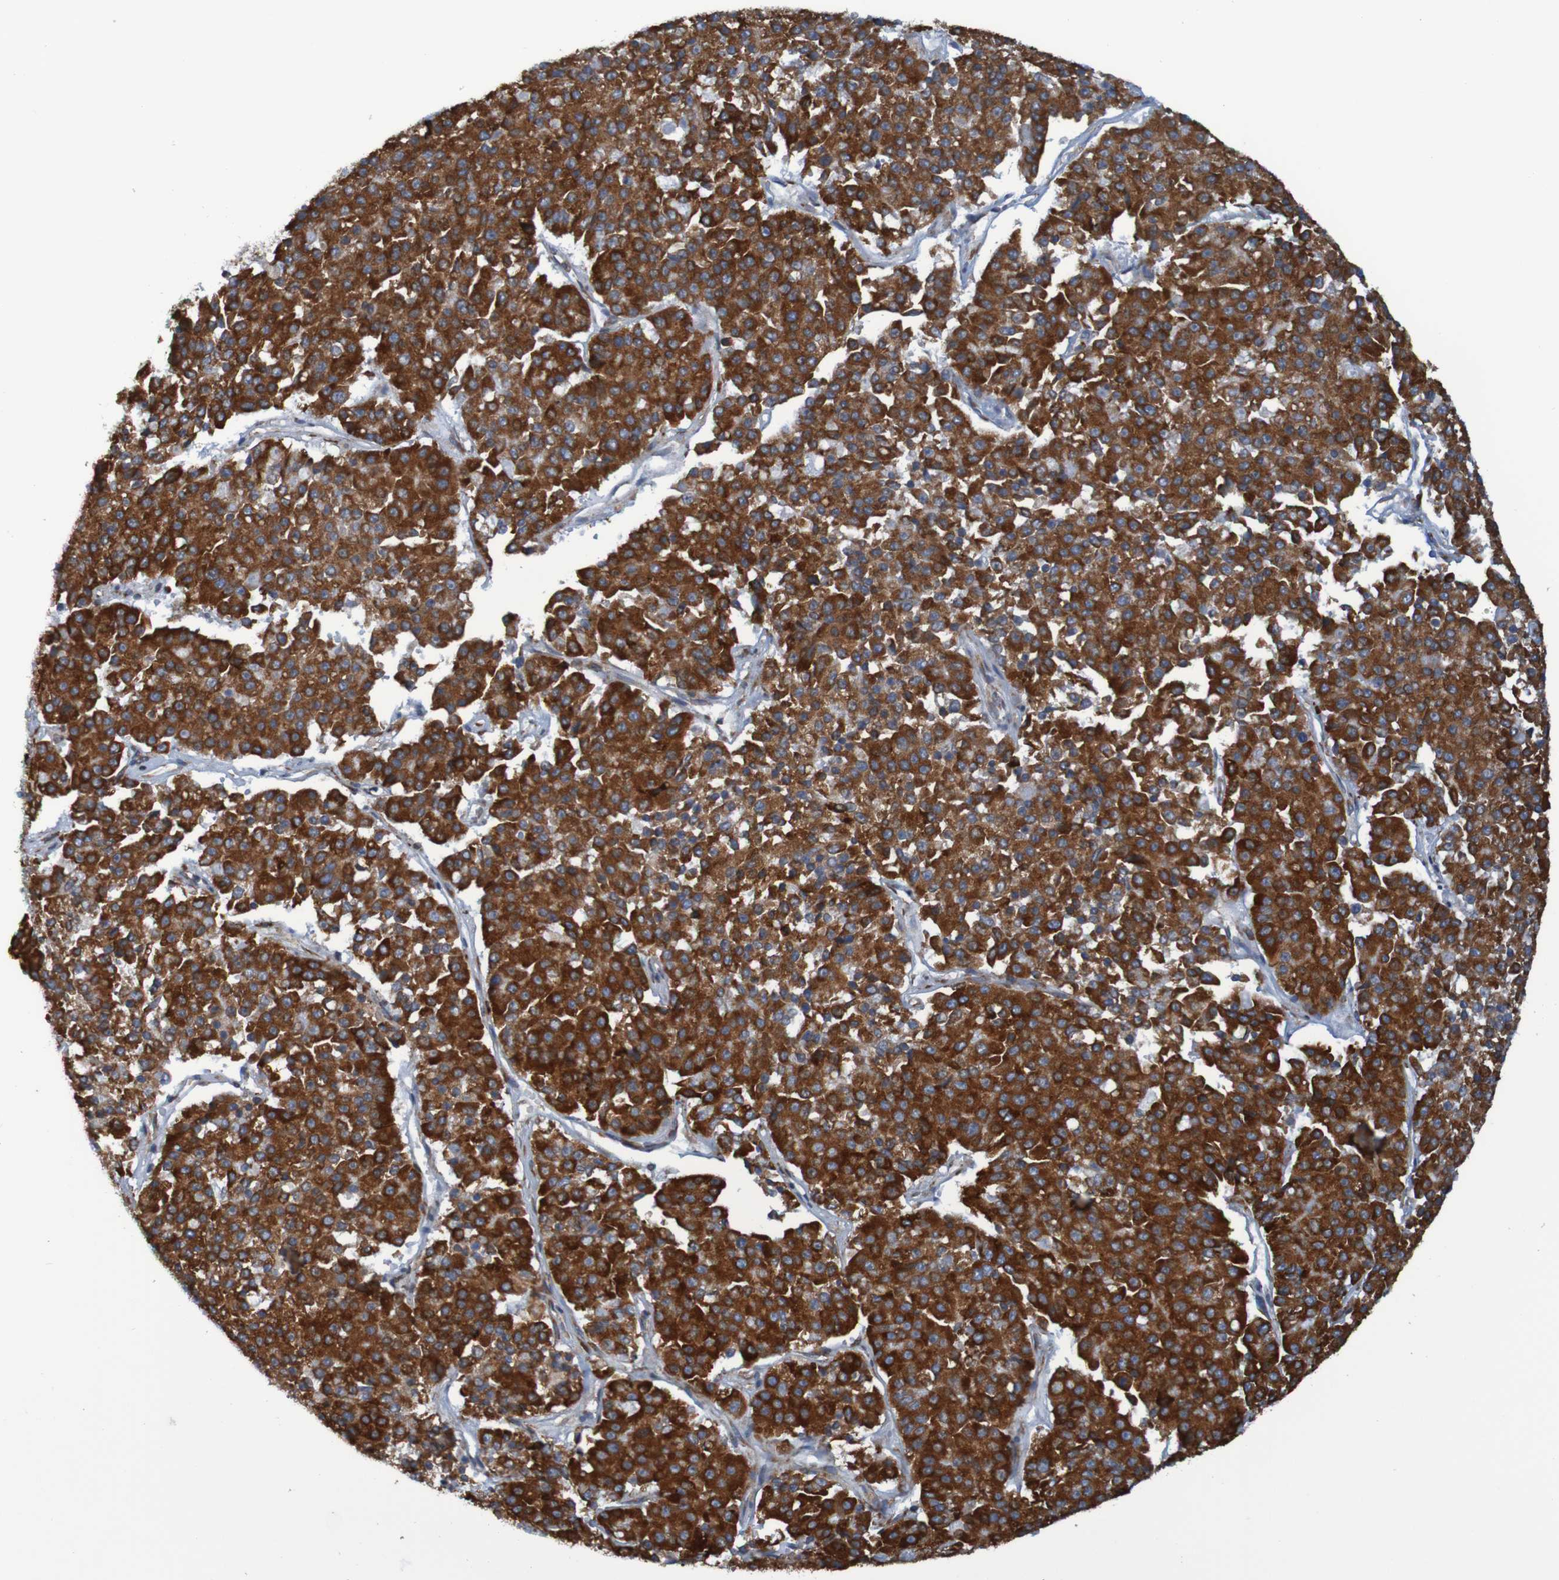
{"staining": {"intensity": "strong", "quantity": ">75%", "location": "cytoplasmic/membranous"}, "tissue": "pancreatic cancer", "cell_type": "Tumor cells", "image_type": "cancer", "snomed": [{"axis": "morphology", "description": "Adenocarcinoma, NOS"}, {"axis": "topography", "description": "Pancreas"}], "caption": "This is a histology image of immunohistochemistry staining of pancreatic adenocarcinoma, which shows strong expression in the cytoplasmic/membranous of tumor cells.", "gene": "SSR1", "patient": {"sex": "male", "age": 50}}